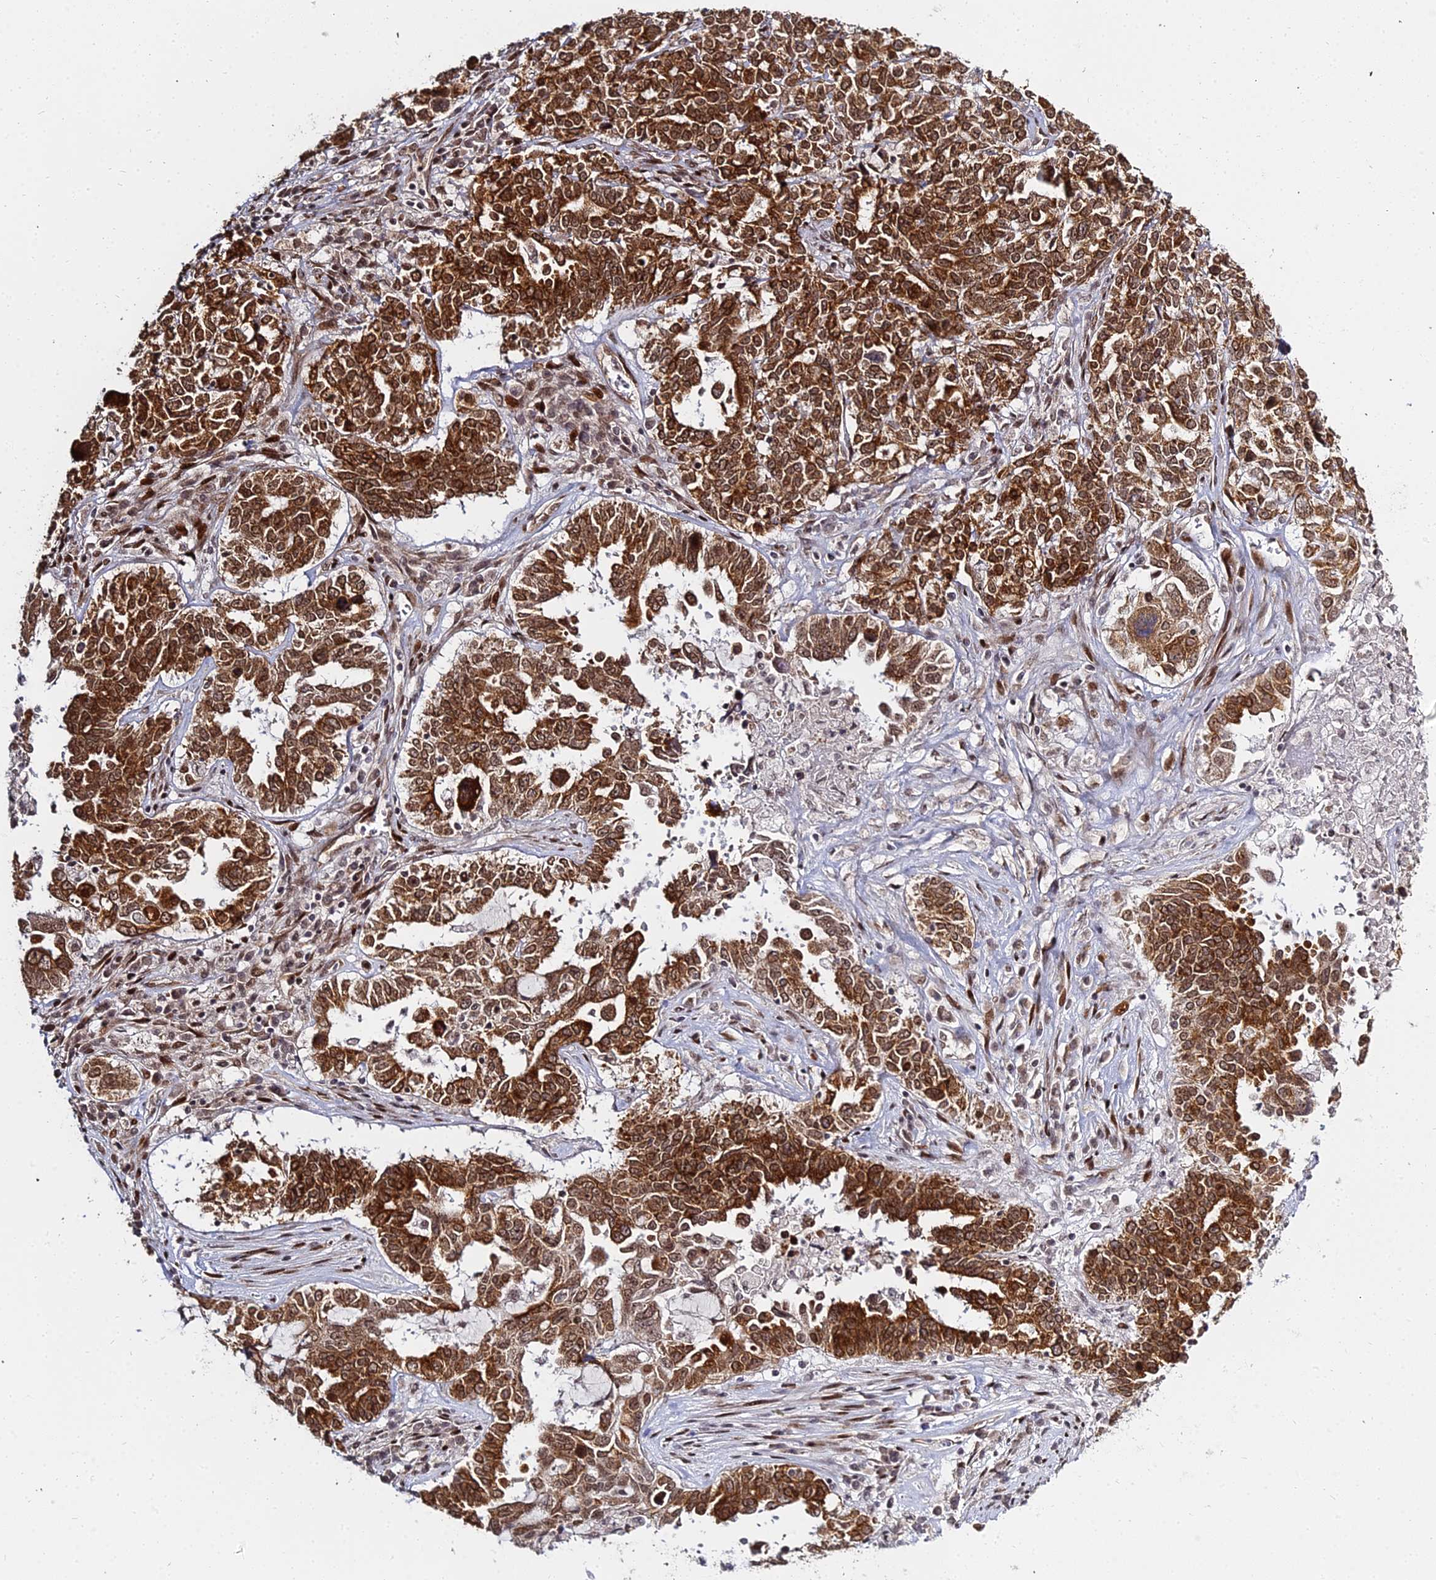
{"staining": {"intensity": "moderate", "quantity": ">75%", "location": "cytoplasmic/membranous,nuclear"}, "tissue": "ovarian cancer", "cell_type": "Tumor cells", "image_type": "cancer", "snomed": [{"axis": "morphology", "description": "Carcinoma, endometroid"}, {"axis": "topography", "description": "Ovary"}], "caption": "Immunohistochemical staining of ovarian endometroid carcinoma exhibits medium levels of moderate cytoplasmic/membranous and nuclear protein positivity in approximately >75% of tumor cells.", "gene": "ABCA2", "patient": {"sex": "female", "age": 62}}